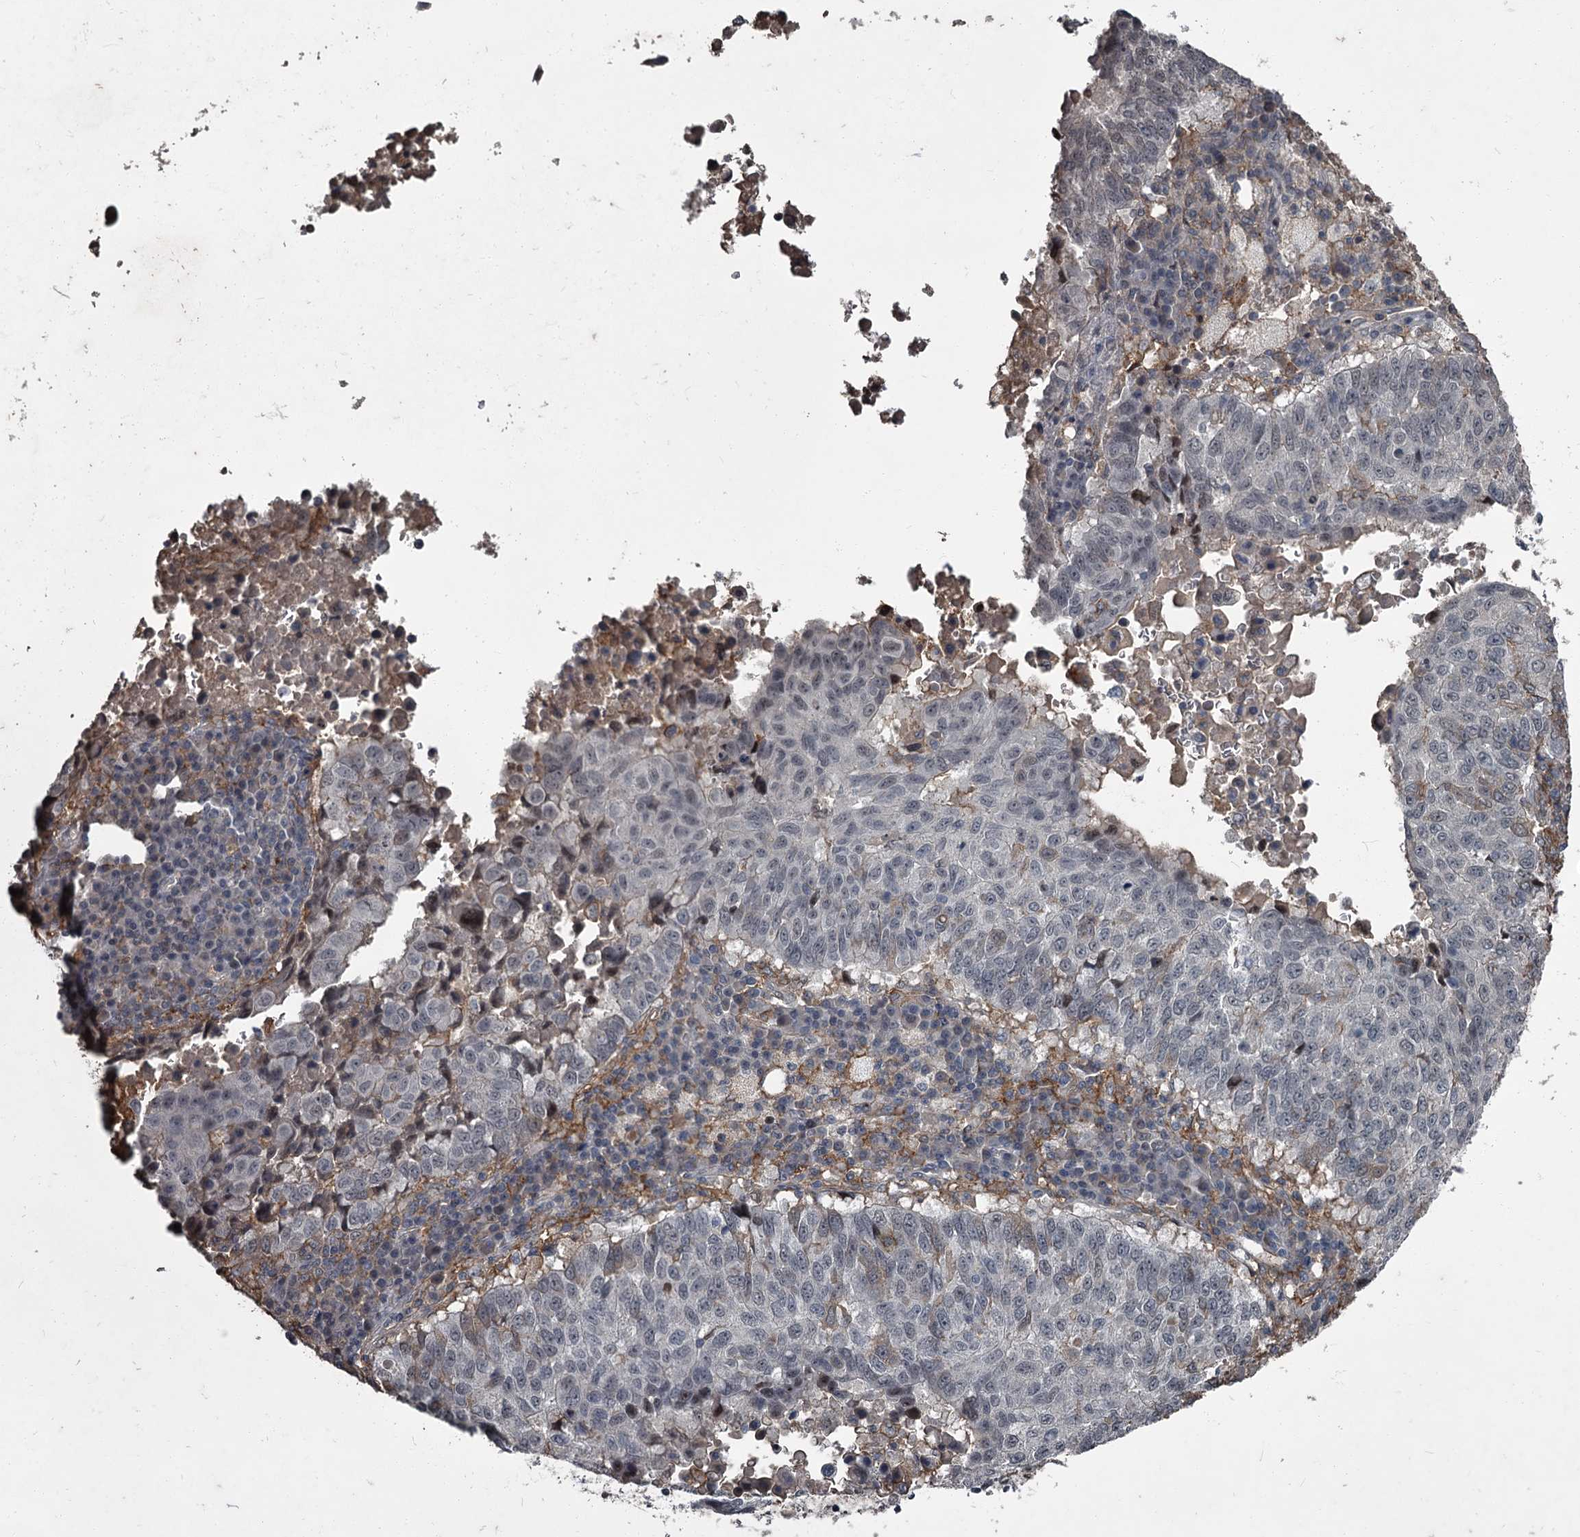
{"staining": {"intensity": "weak", "quantity": "<25%", "location": "nuclear"}, "tissue": "lung cancer", "cell_type": "Tumor cells", "image_type": "cancer", "snomed": [{"axis": "morphology", "description": "Squamous cell carcinoma, NOS"}, {"axis": "topography", "description": "Lung"}], "caption": "The immunohistochemistry (IHC) micrograph has no significant expression in tumor cells of lung cancer (squamous cell carcinoma) tissue.", "gene": "FLVCR2", "patient": {"sex": "male", "age": 73}}